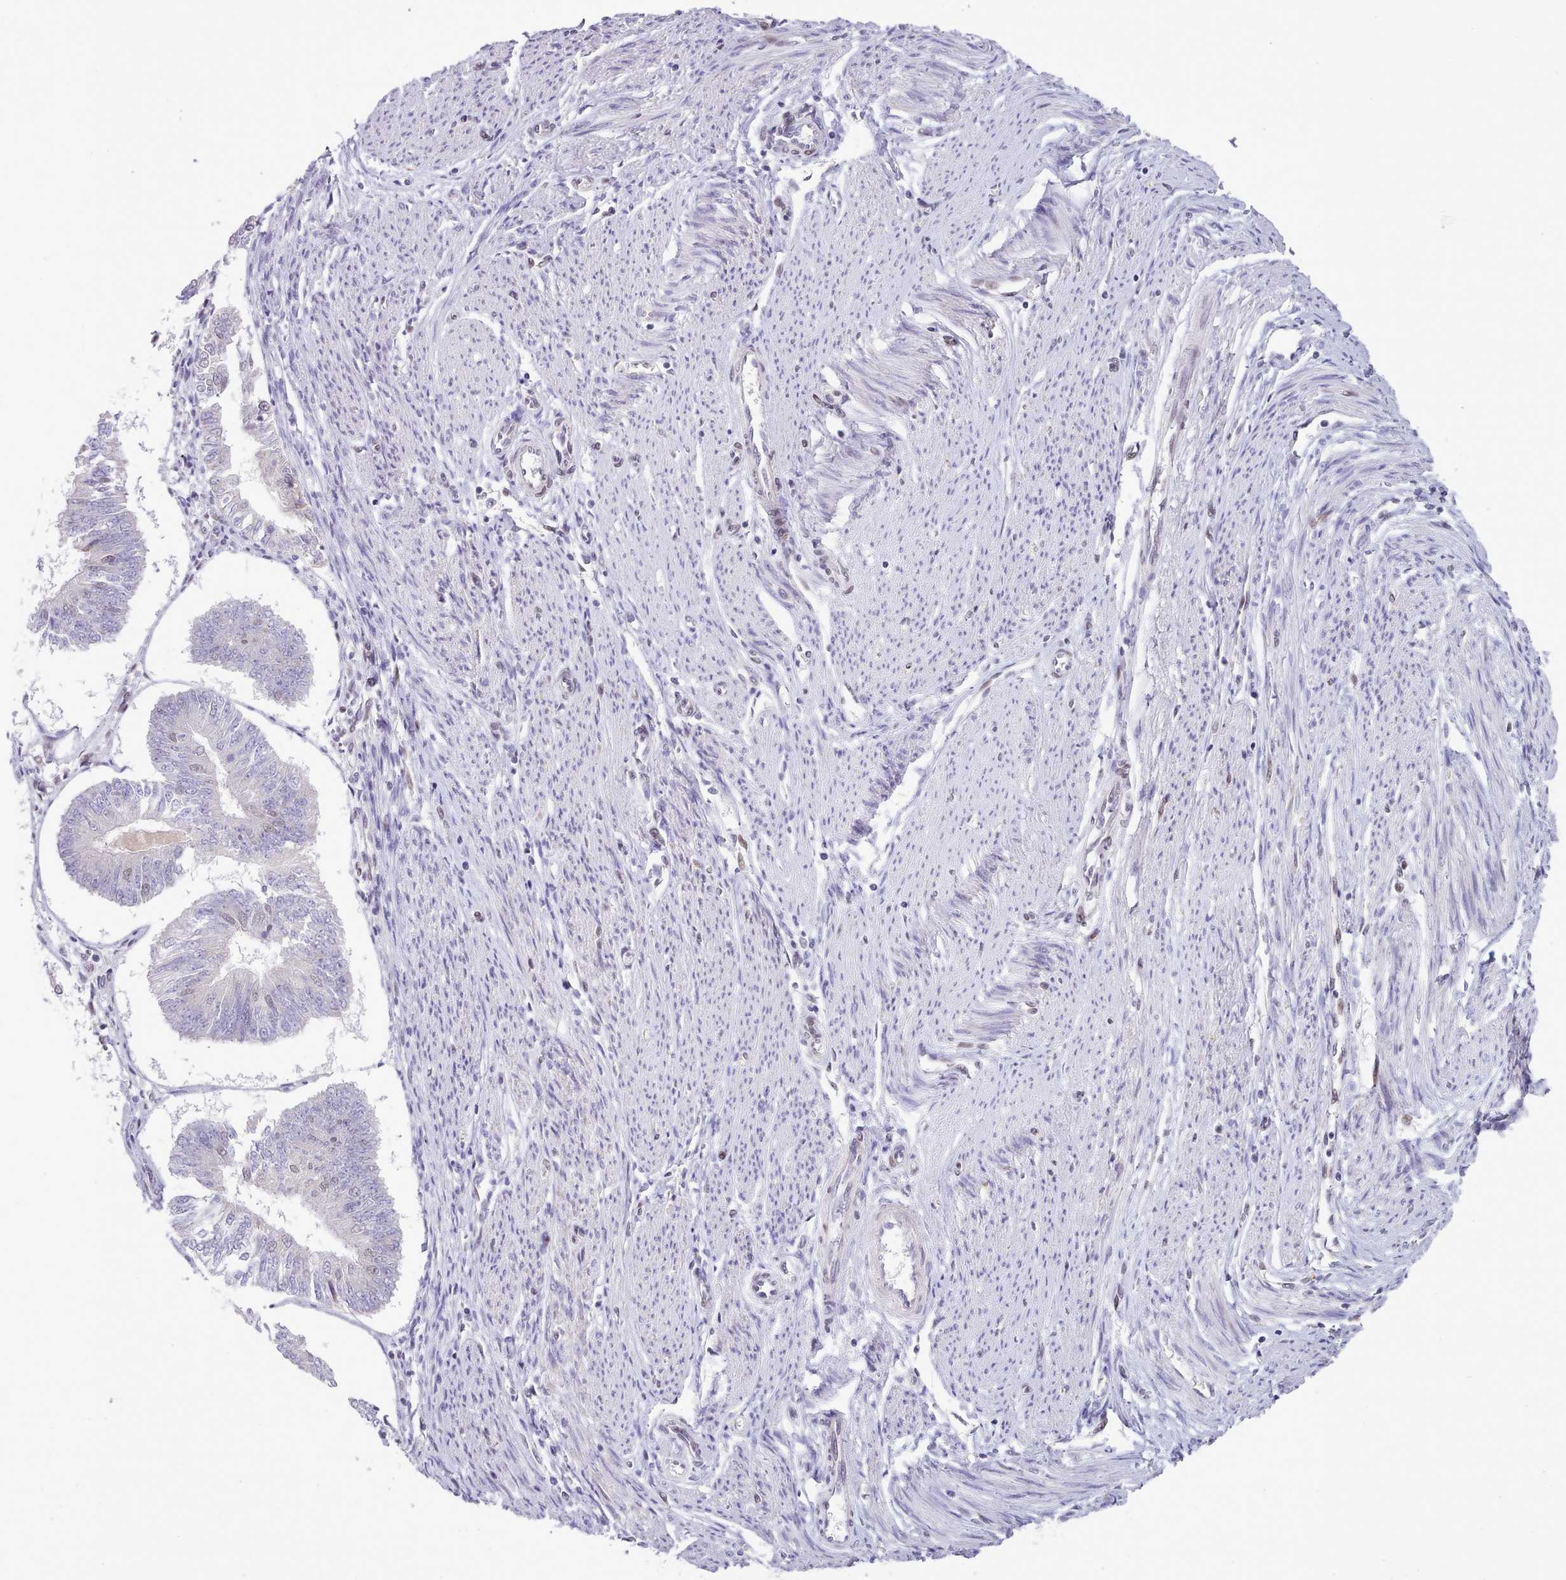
{"staining": {"intensity": "negative", "quantity": "none", "location": "none"}, "tissue": "endometrial cancer", "cell_type": "Tumor cells", "image_type": "cancer", "snomed": [{"axis": "morphology", "description": "Adenocarcinoma, NOS"}, {"axis": "topography", "description": "Endometrium"}], "caption": "This image is of adenocarcinoma (endometrial) stained with IHC to label a protein in brown with the nuclei are counter-stained blue. There is no staining in tumor cells.", "gene": "RFX1", "patient": {"sex": "female", "age": 58}}